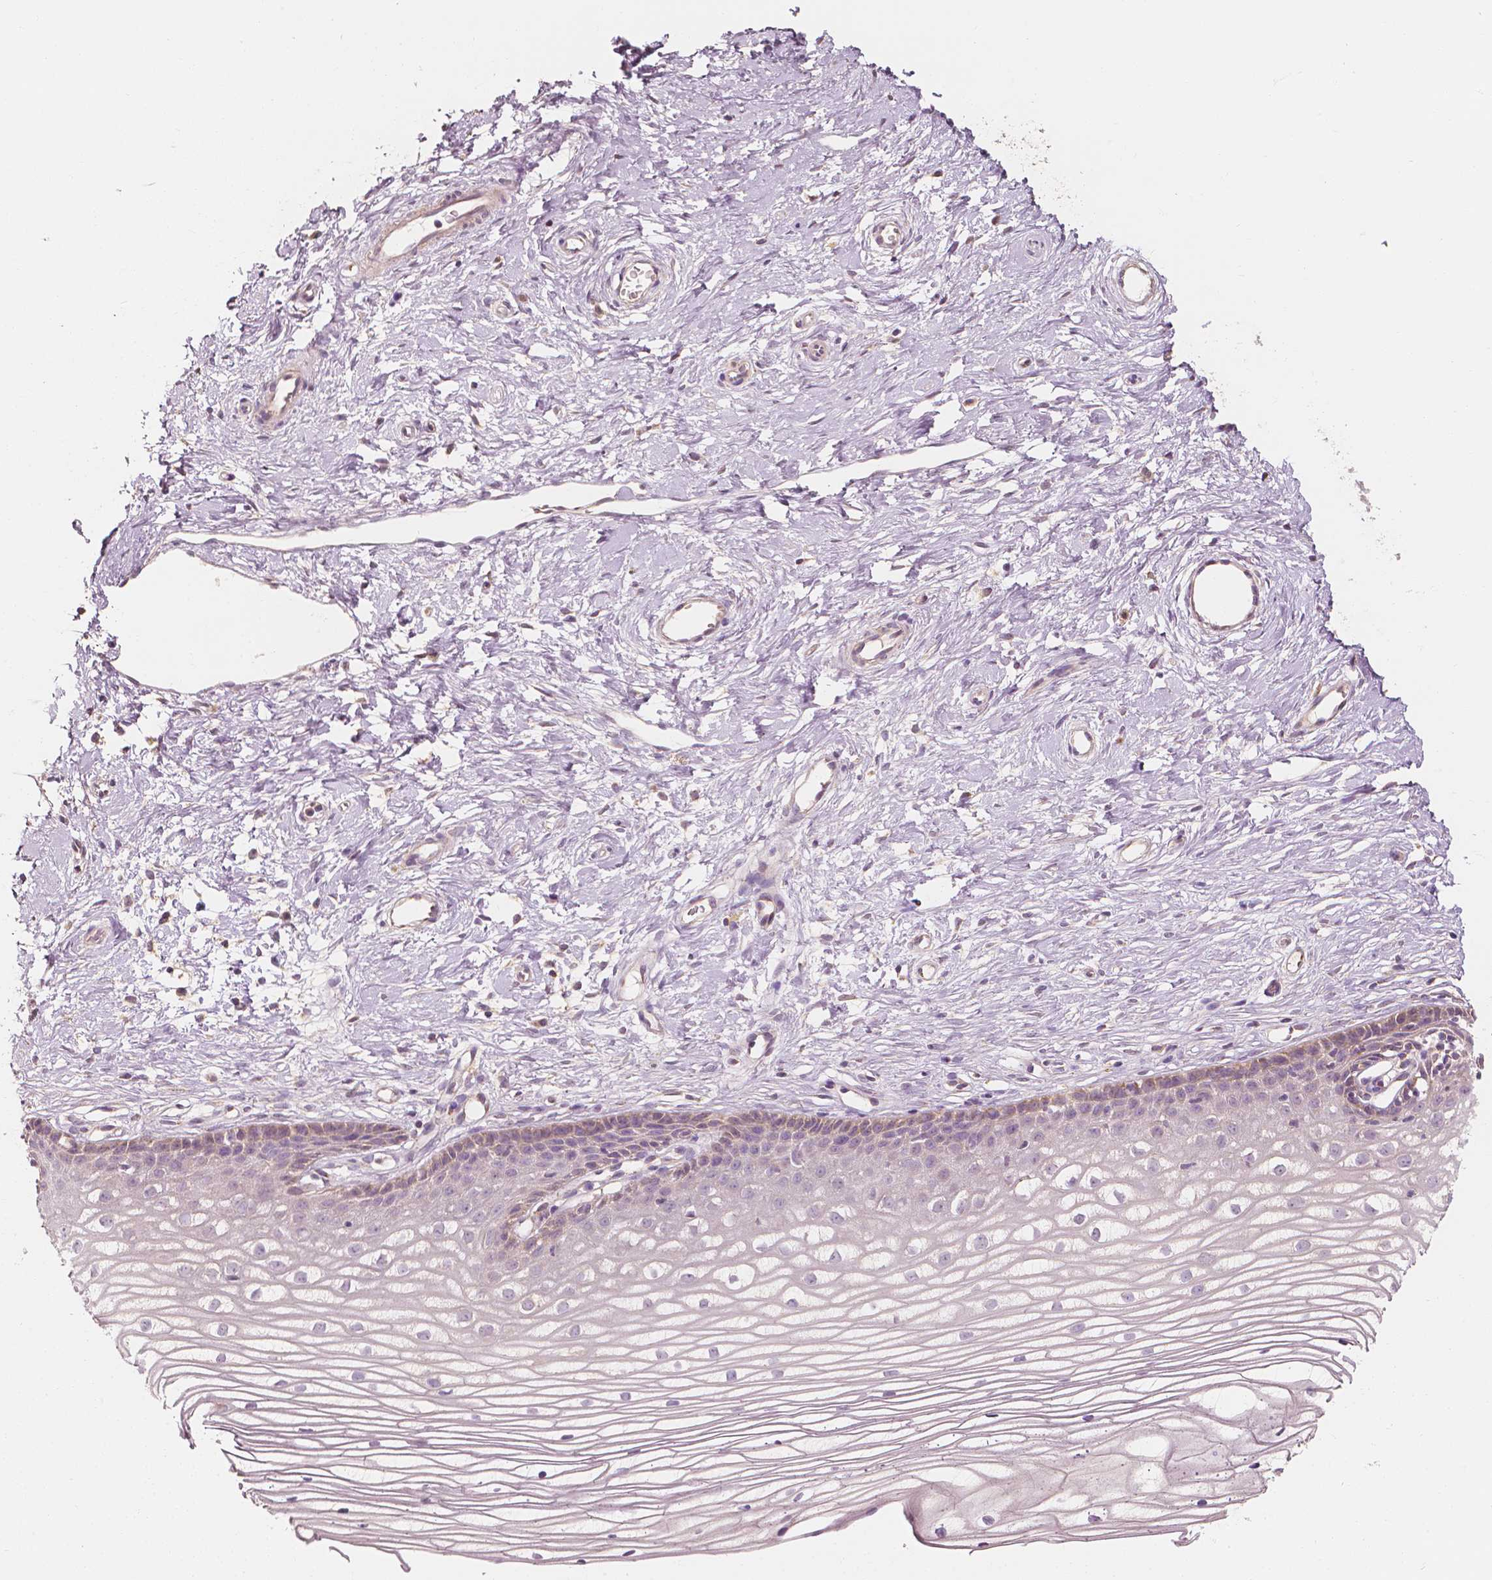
{"staining": {"intensity": "weak", "quantity": "<25%", "location": "cytoplasmic/membranous"}, "tissue": "cervix", "cell_type": "Glandular cells", "image_type": "normal", "snomed": [{"axis": "morphology", "description": "Normal tissue, NOS"}, {"axis": "topography", "description": "Cervix"}], "caption": "Immunohistochemical staining of unremarkable cervix displays no significant positivity in glandular cells. Nuclei are stained in blue.", "gene": "SHPK", "patient": {"sex": "female", "age": 40}}